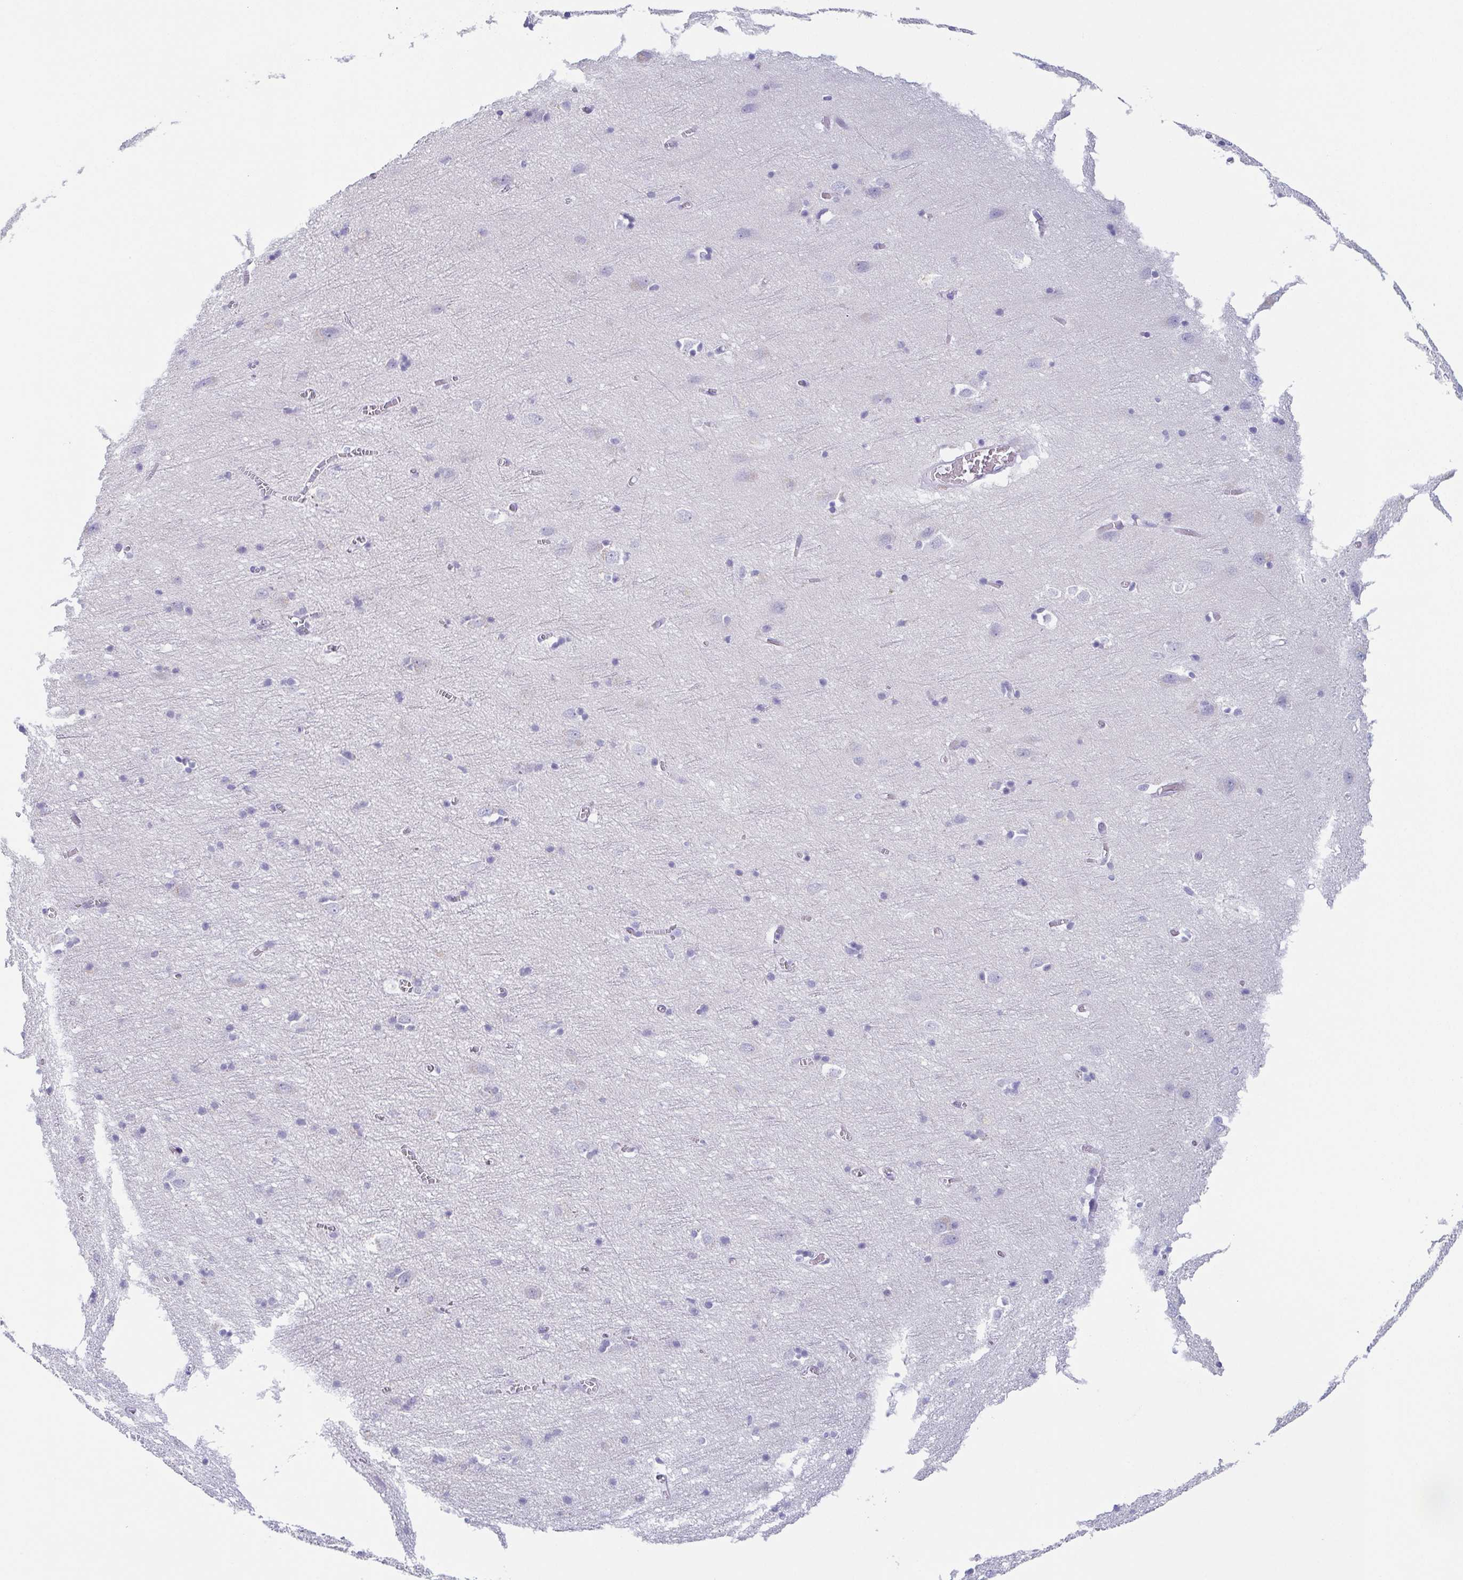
{"staining": {"intensity": "negative", "quantity": "none", "location": "none"}, "tissue": "cerebral cortex", "cell_type": "Endothelial cells", "image_type": "normal", "snomed": [{"axis": "morphology", "description": "Normal tissue, NOS"}, {"axis": "topography", "description": "Cerebral cortex"}], "caption": "Immunohistochemistry (IHC) micrograph of benign human cerebral cortex stained for a protein (brown), which shows no positivity in endothelial cells. (DAB immunohistochemistry, high magnification).", "gene": "PRR27", "patient": {"sex": "male", "age": 70}}